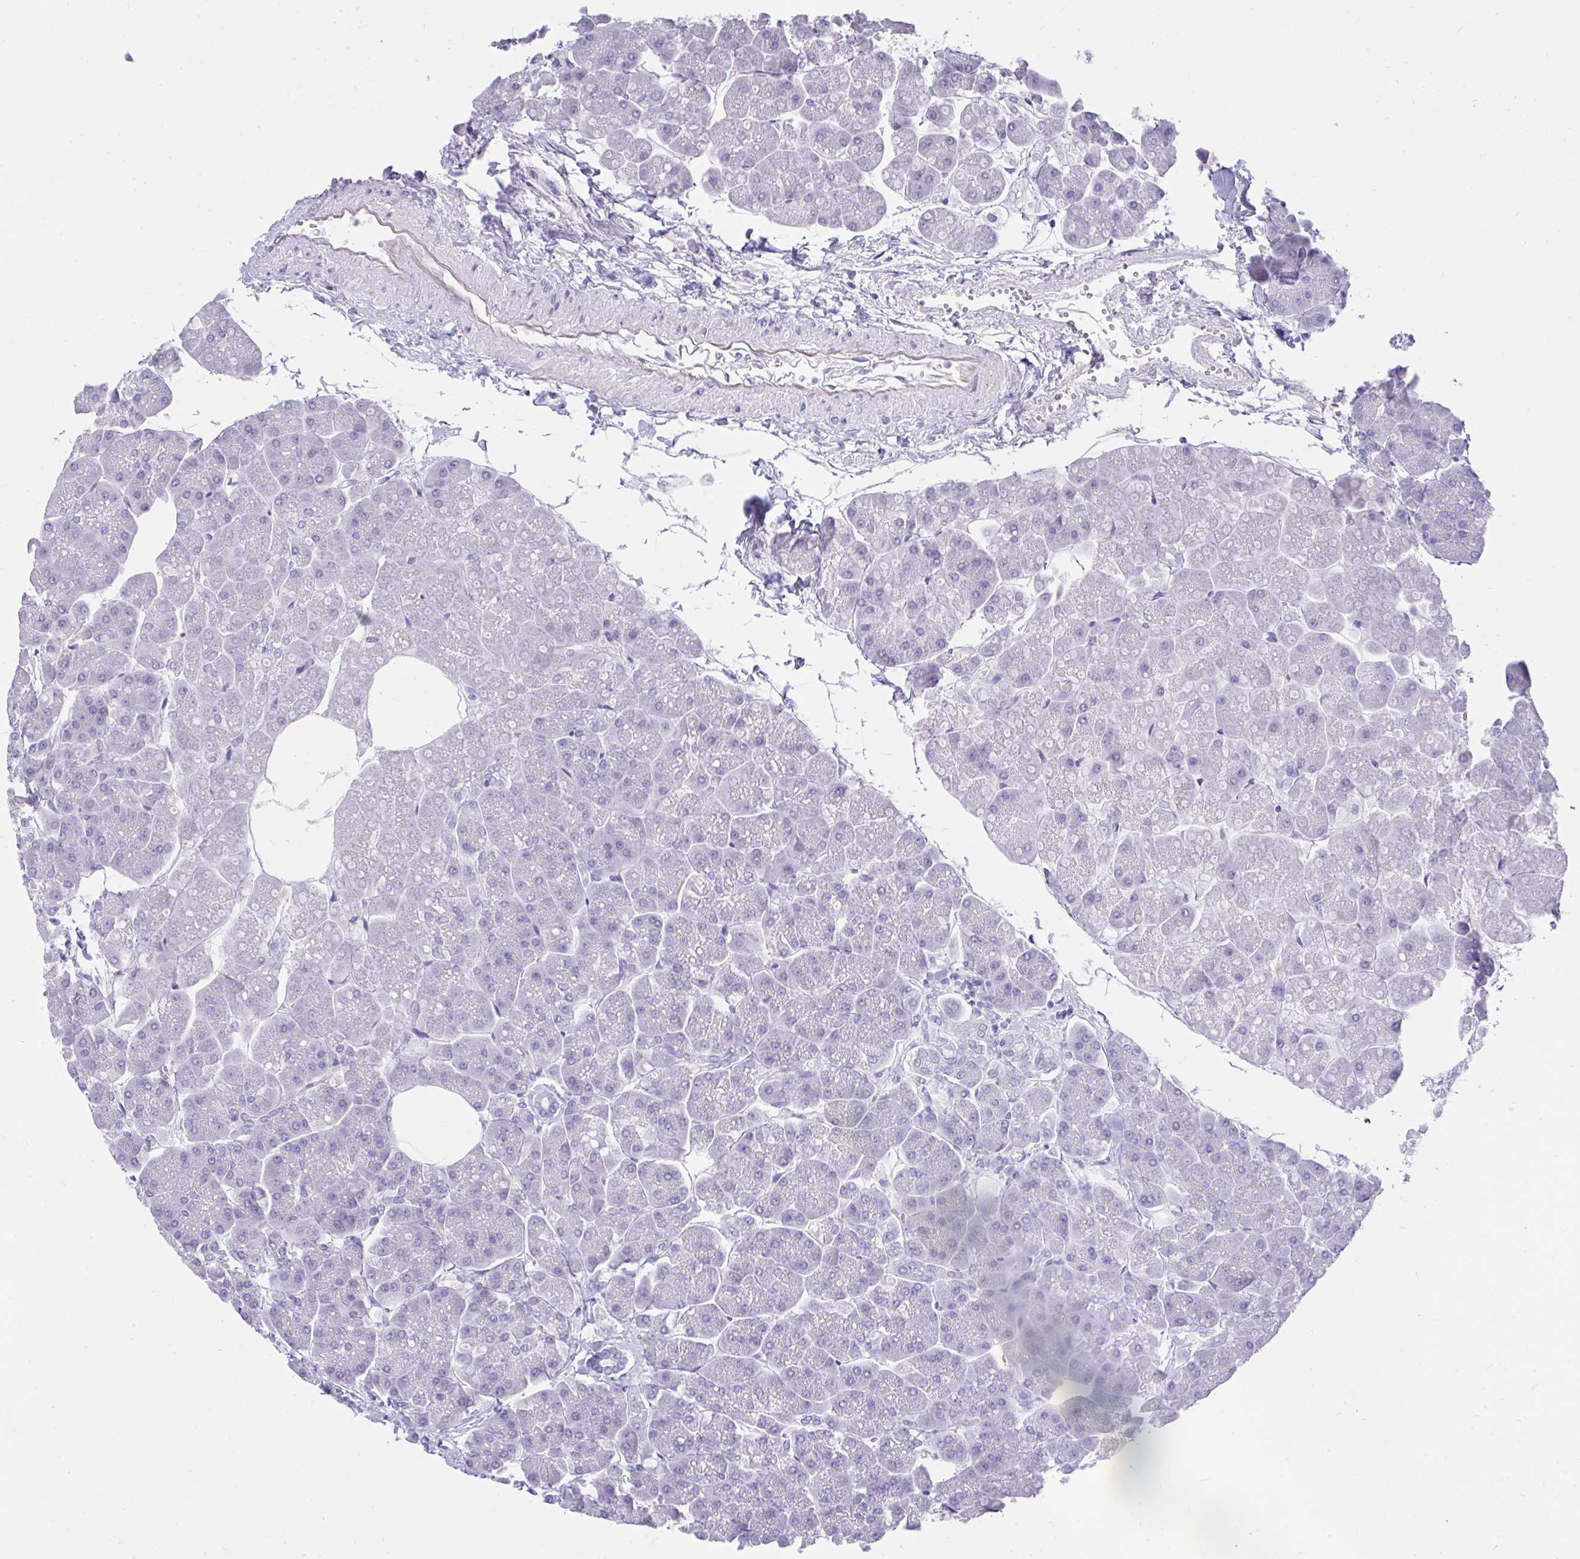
{"staining": {"intensity": "negative", "quantity": "none", "location": "none"}, "tissue": "pancreas", "cell_type": "Exocrine glandular cells", "image_type": "normal", "snomed": [{"axis": "morphology", "description": "Normal tissue, NOS"}, {"axis": "topography", "description": "Pancreas"}, {"axis": "topography", "description": "Peripheral nerve tissue"}], "caption": "Micrograph shows no significant protein staining in exocrine glandular cells of benign pancreas. (DAB (3,3'-diaminobenzidine) IHC with hematoxylin counter stain).", "gene": "MS4A12", "patient": {"sex": "male", "age": 54}}